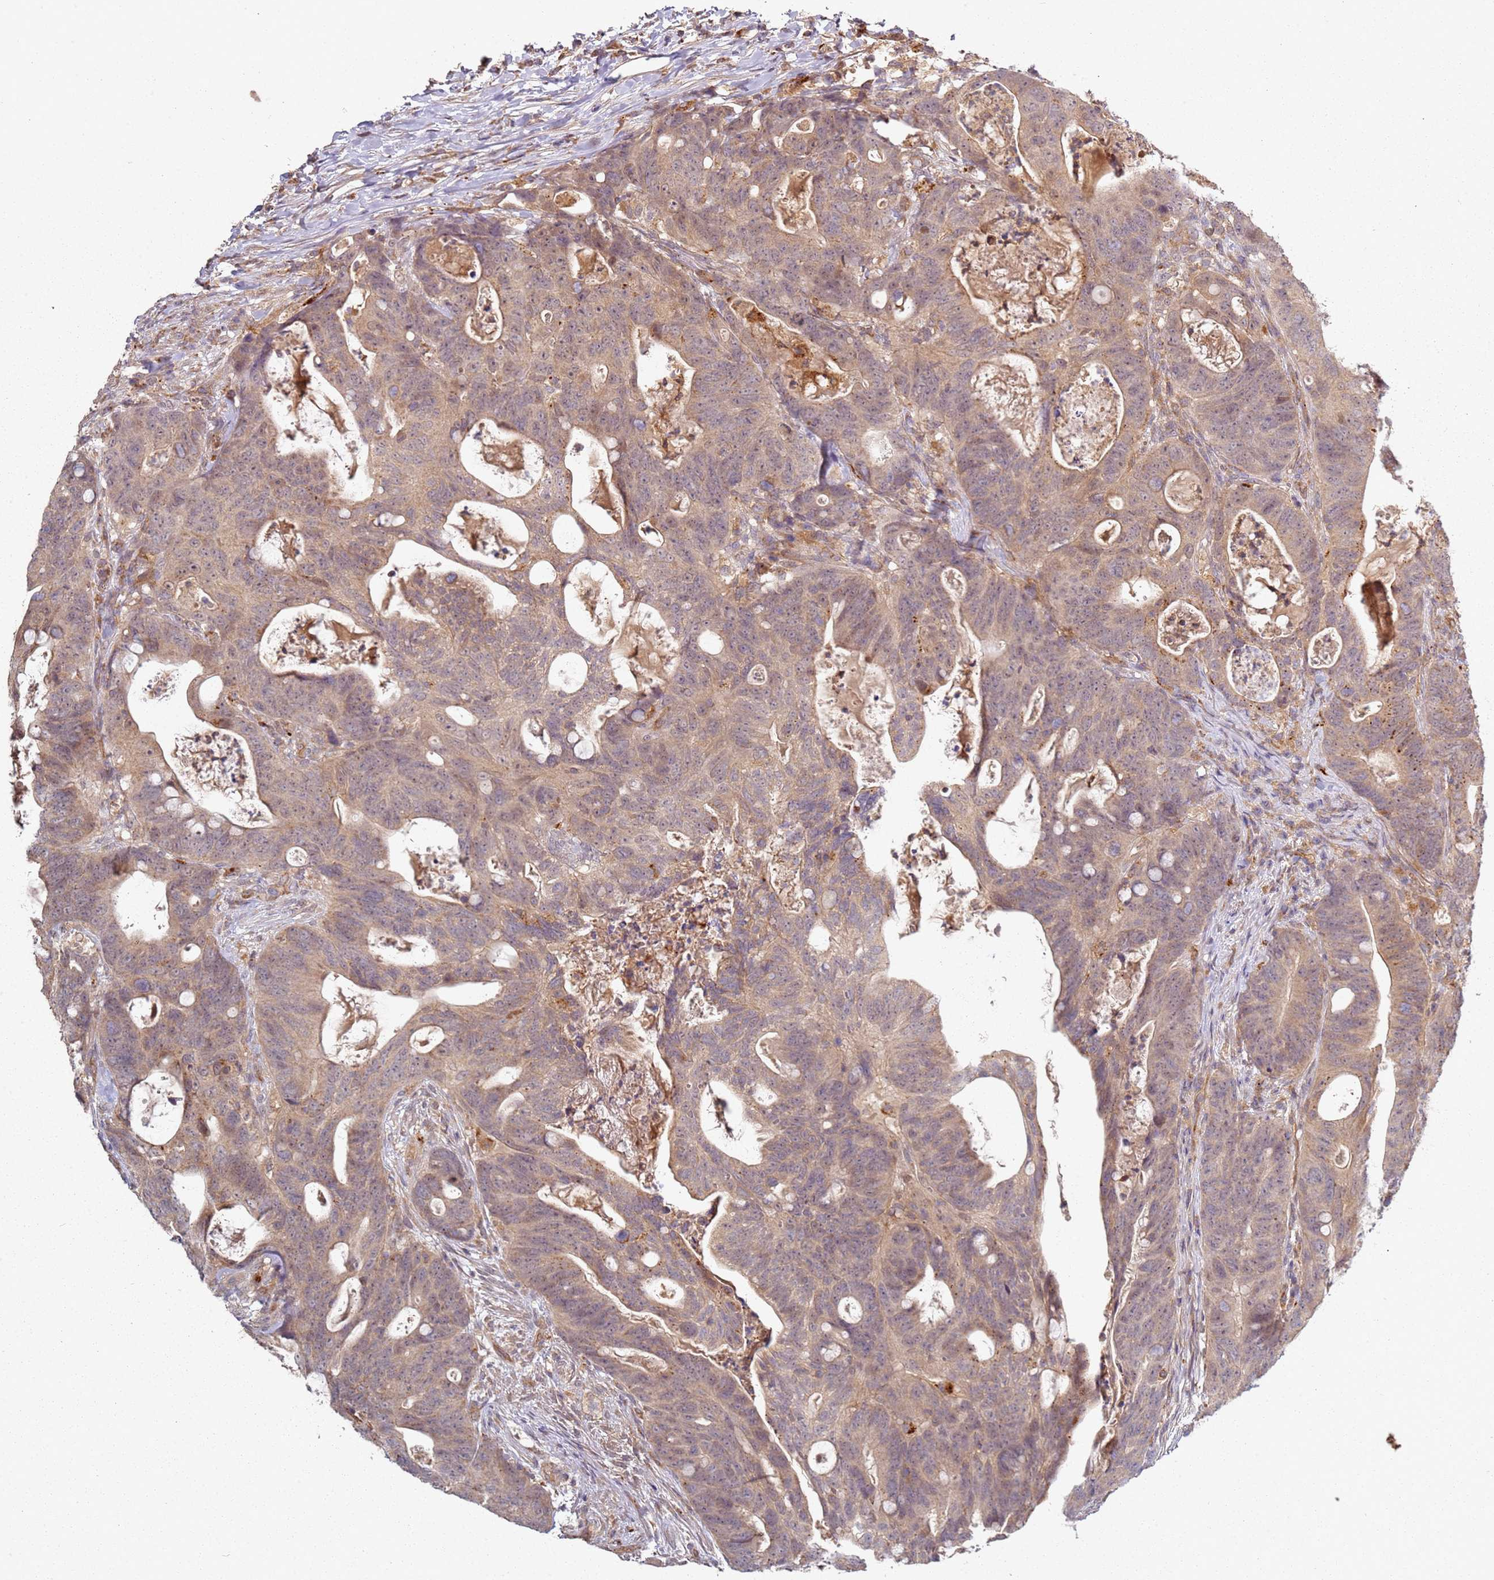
{"staining": {"intensity": "moderate", "quantity": ">75%", "location": "cytoplasmic/membranous"}, "tissue": "colorectal cancer", "cell_type": "Tumor cells", "image_type": "cancer", "snomed": [{"axis": "morphology", "description": "Adenocarcinoma, NOS"}, {"axis": "topography", "description": "Colon"}], "caption": "Immunohistochemistry (DAB (3,3'-diaminobenzidine)) staining of colorectal cancer (adenocarcinoma) shows moderate cytoplasmic/membranous protein positivity in about >75% of tumor cells.", "gene": "SCGB2B2", "patient": {"sex": "female", "age": 82}}